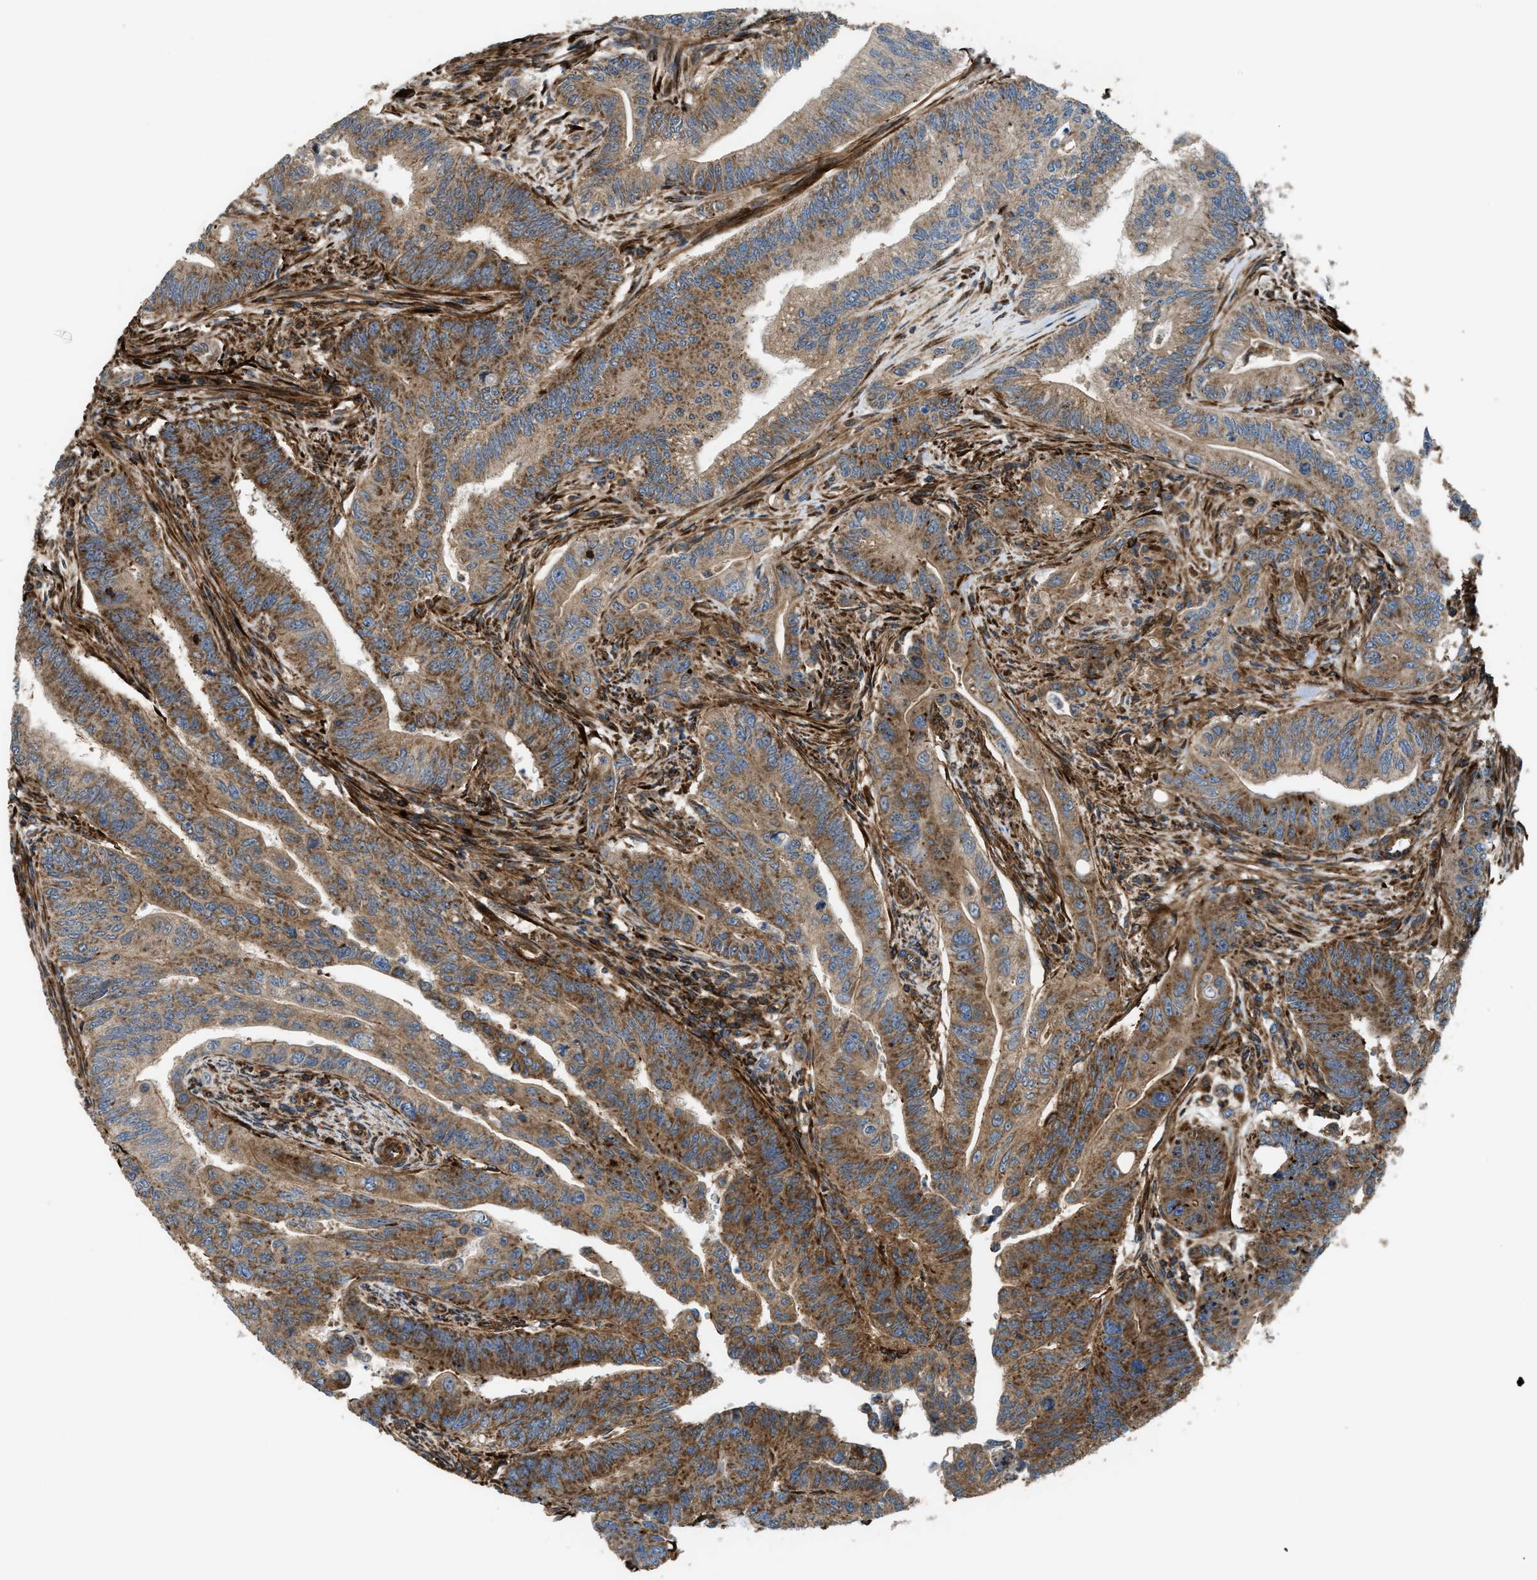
{"staining": {"intensity": "moderate", "quantity": ">75%", "location": "cytoplasmic/membranous"}, "tissue": "colorectal cancer", "cell_type": "Tumor cells", "image_type": "cancer", "snomed": [{"axis": "morphology", "description": "Adenoma, NOS"}, {"axis": "morphology", "description": "Adenocarcinoma, NOS"}, {"axis": "topography", "description": "Colon"}], "caption": "Adenocarcinoma (colorectal) stained with DAB IHC demonstrates medium levels of moderate cytoplasmic/membranous positivity in approximately >75% of tumor cells. The staining was performed using DAB to visualize the protein expression in brown, while the nuclei were stained in blue with hematoxylin (Magnification: 20x).", "gene": "EGLN1", "patient": {"sex": "male", "age": 79}}